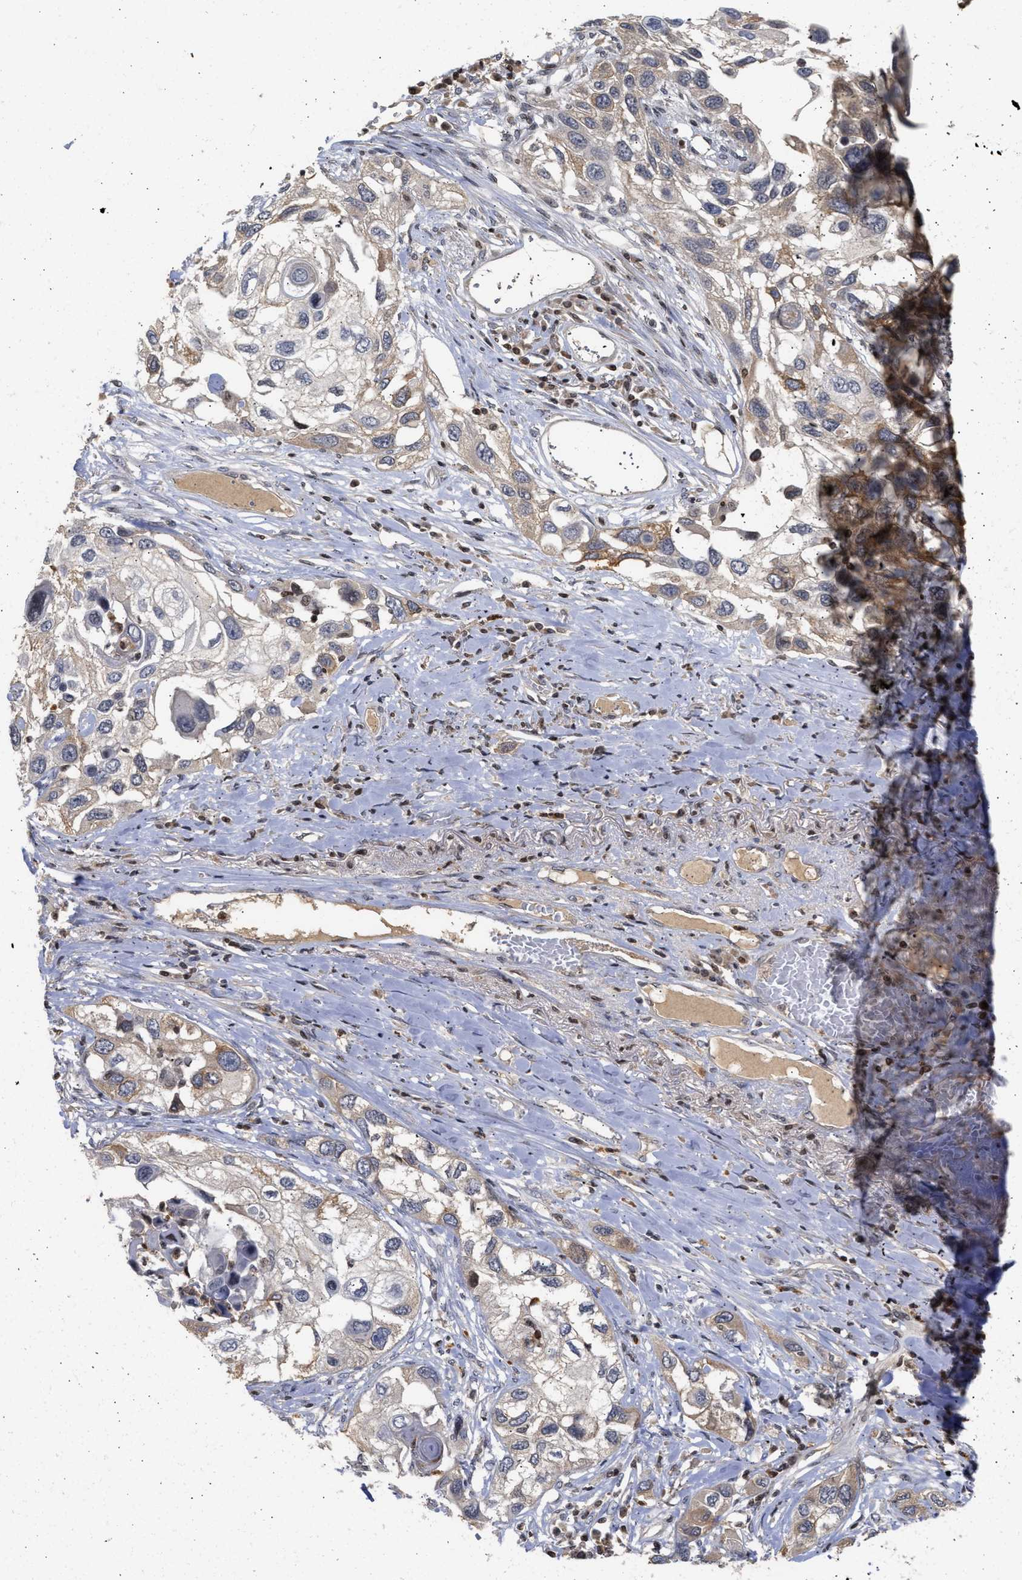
{"staining": {"intensity": "weak", "quantity": "<25%", "location": "cytoplasmic/membranous"}, "tissue": "lung cancer", "cell_type": "Tumor cells", "image_type": "cancer", "snomed": [{"axis": "morphology", "description": "Squamous cell carcinoma, NOS"}, {"axis": "topography", "description": "Lung"}], "caption": "This image is of lung squamous cell carcinoma stained with IHC to label a protein in brown with the nuclei are counter-stained blue. There is no positivity in tumor cells.", "gene": "ENSG00000142539", "patient": {"sex": "male", "age": 71}}